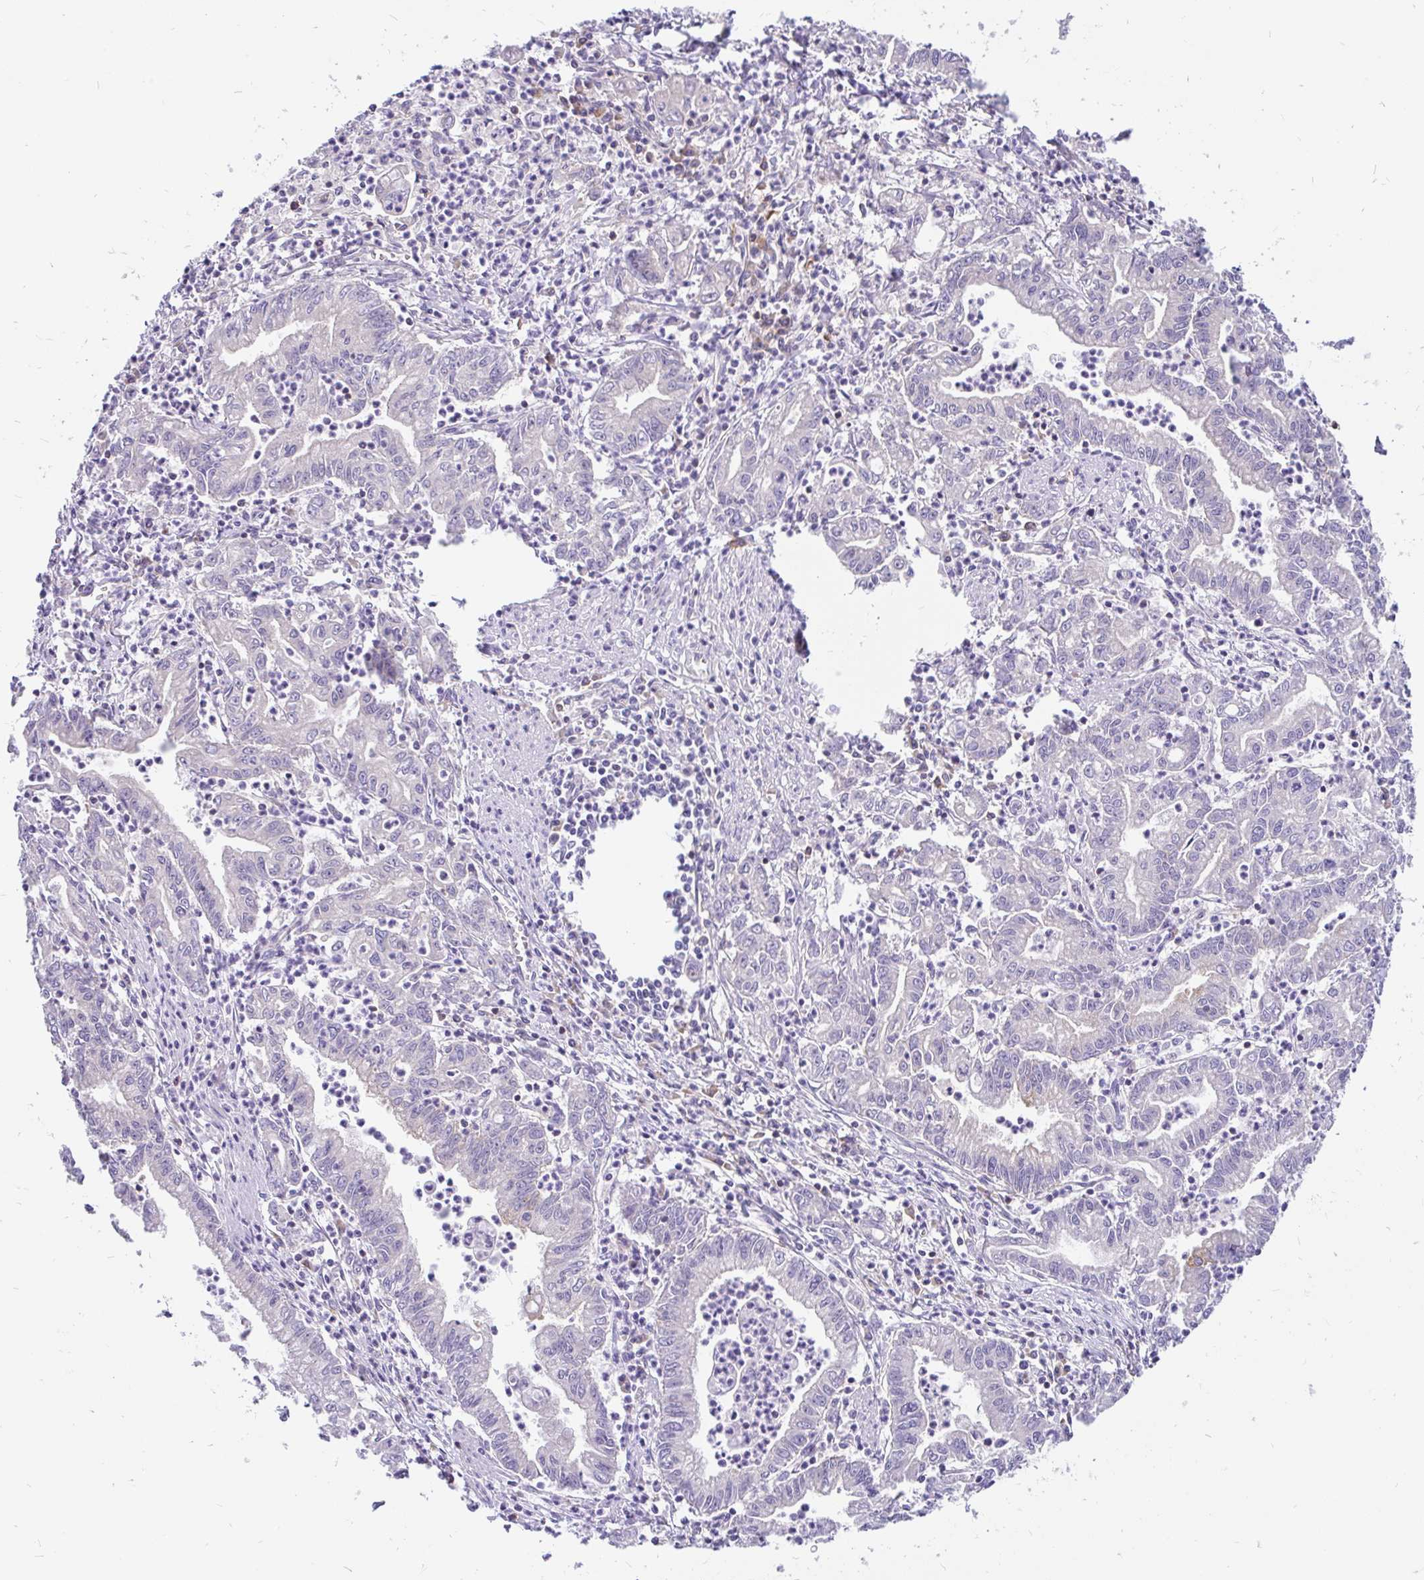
{"staining": {"intensity": "moderate", "quantity": "<25%", "location": "cytoplasmic/membranous"}, "tissue": "stomach cancer", "cell_type": "Tumor cells", "image_type": "cancer", "snomed": [{"axis": "morphology", "description": "Adenocarcinoma, NOS"}, {"axis": "topography", "description": "Stomach, upper"}], "caption": "Immunohistochemistry (IHC) micrograph of neoplastic tissue: human stomach cancer (adenocarcinoma) stained using IHC demonstrates low levels of moderate protein expression localized specifically in the cytoplasmic/membranous of tumor cells, appearing as a cytoplasmic/membranous brown color.", "gene": "LRRC26", "patient": {"sex": "female", "age": 79}}